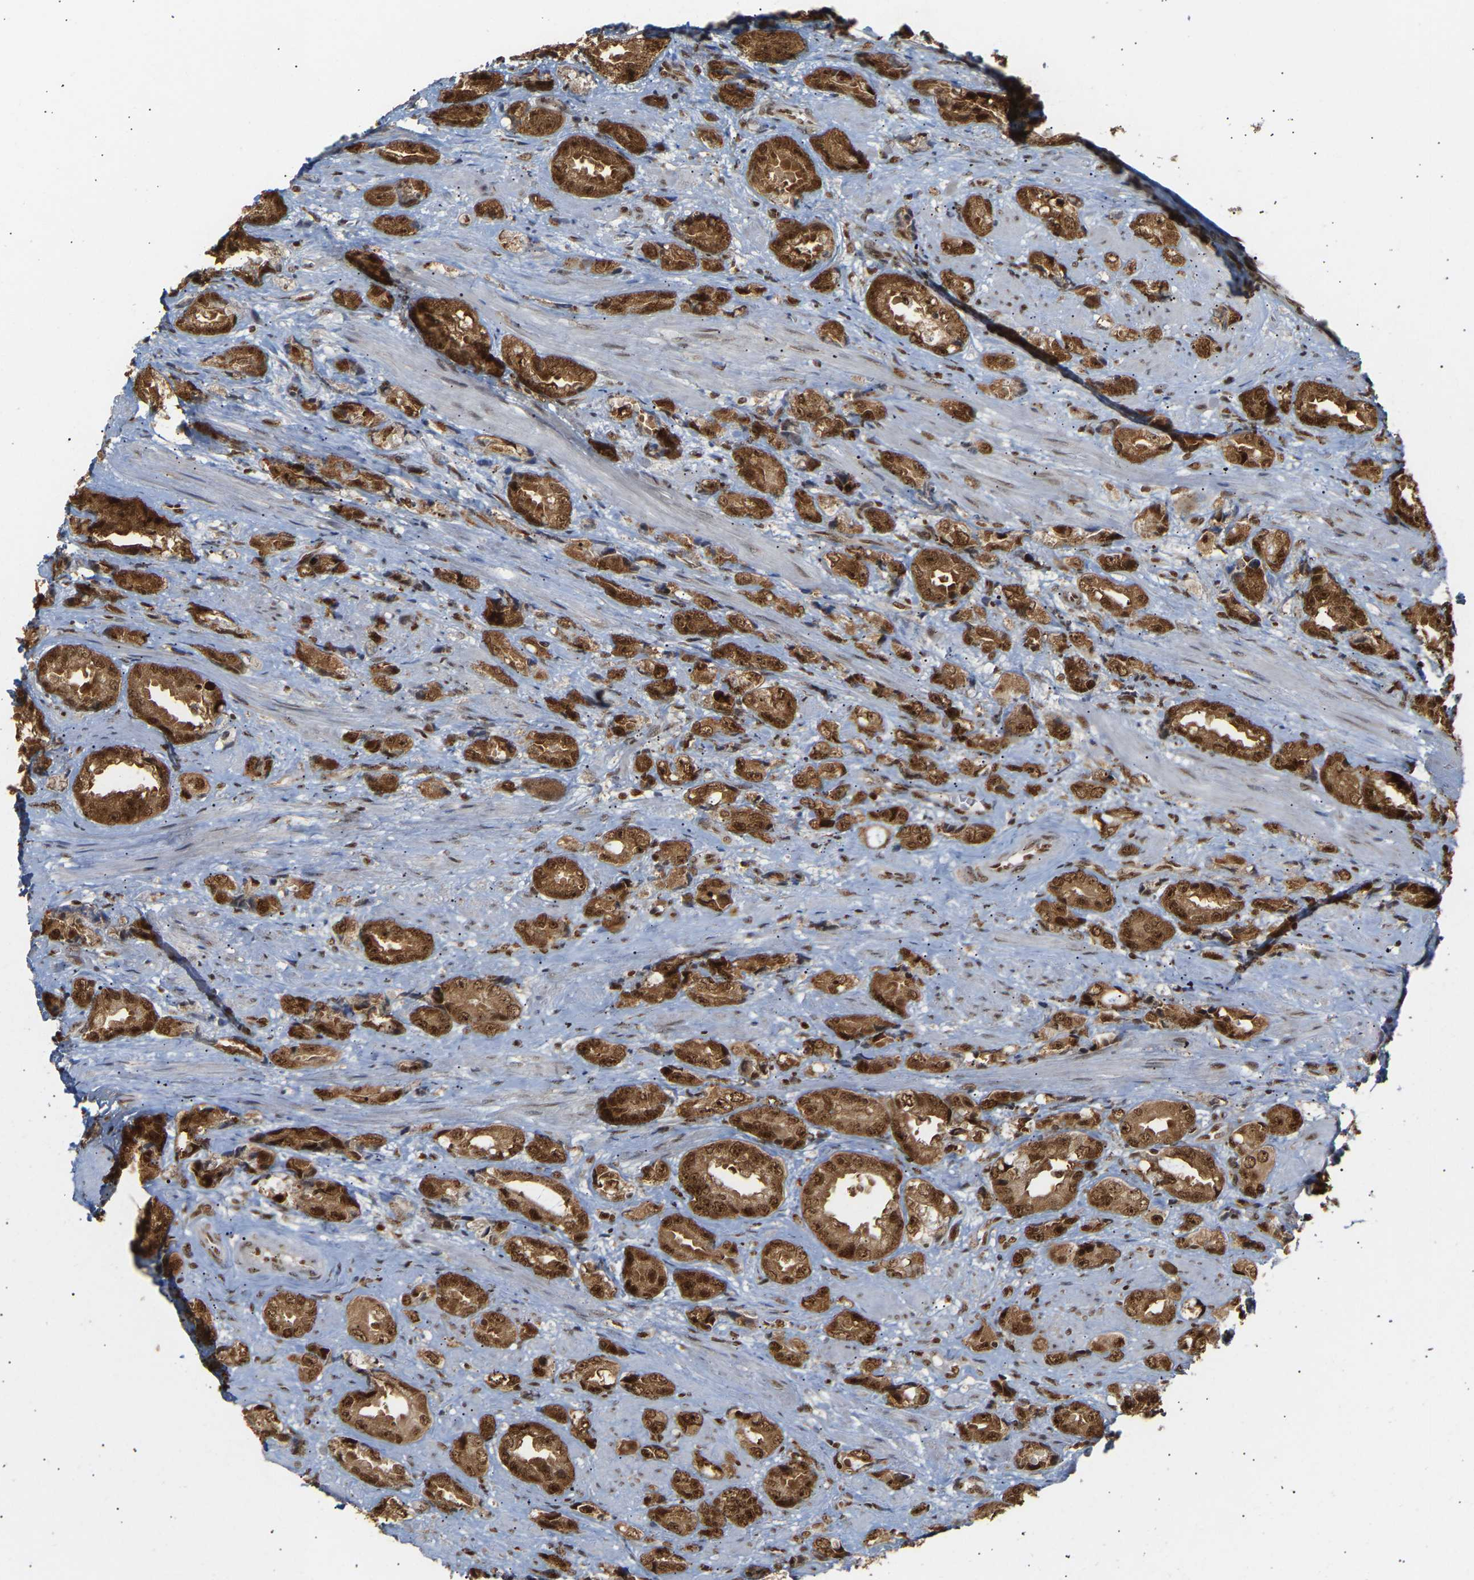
{"staining": {"intensity": "strong", "quantity": ">75%", "location": "cytoplasmic/membranous,nuclear"}, "tissue": "prostate cancer", "cell_type": "Tumor cells", "image_type": "cancer", "snomed": [{"axis": "morphology", "description": "Adenocarcinoma, High grade"}, {"axis": "topography", "description": "Prostate"}], "caption": "Prostate high-grade adenocarcinoma stained with DAB immunohistochemistry demonstrates high levels of strong cytoplasmic/membranous and nuclear expression in approximately >75% of tumor cells.", "gene": "ALYREF", "patient": {"sex": "male", "age": 61}}